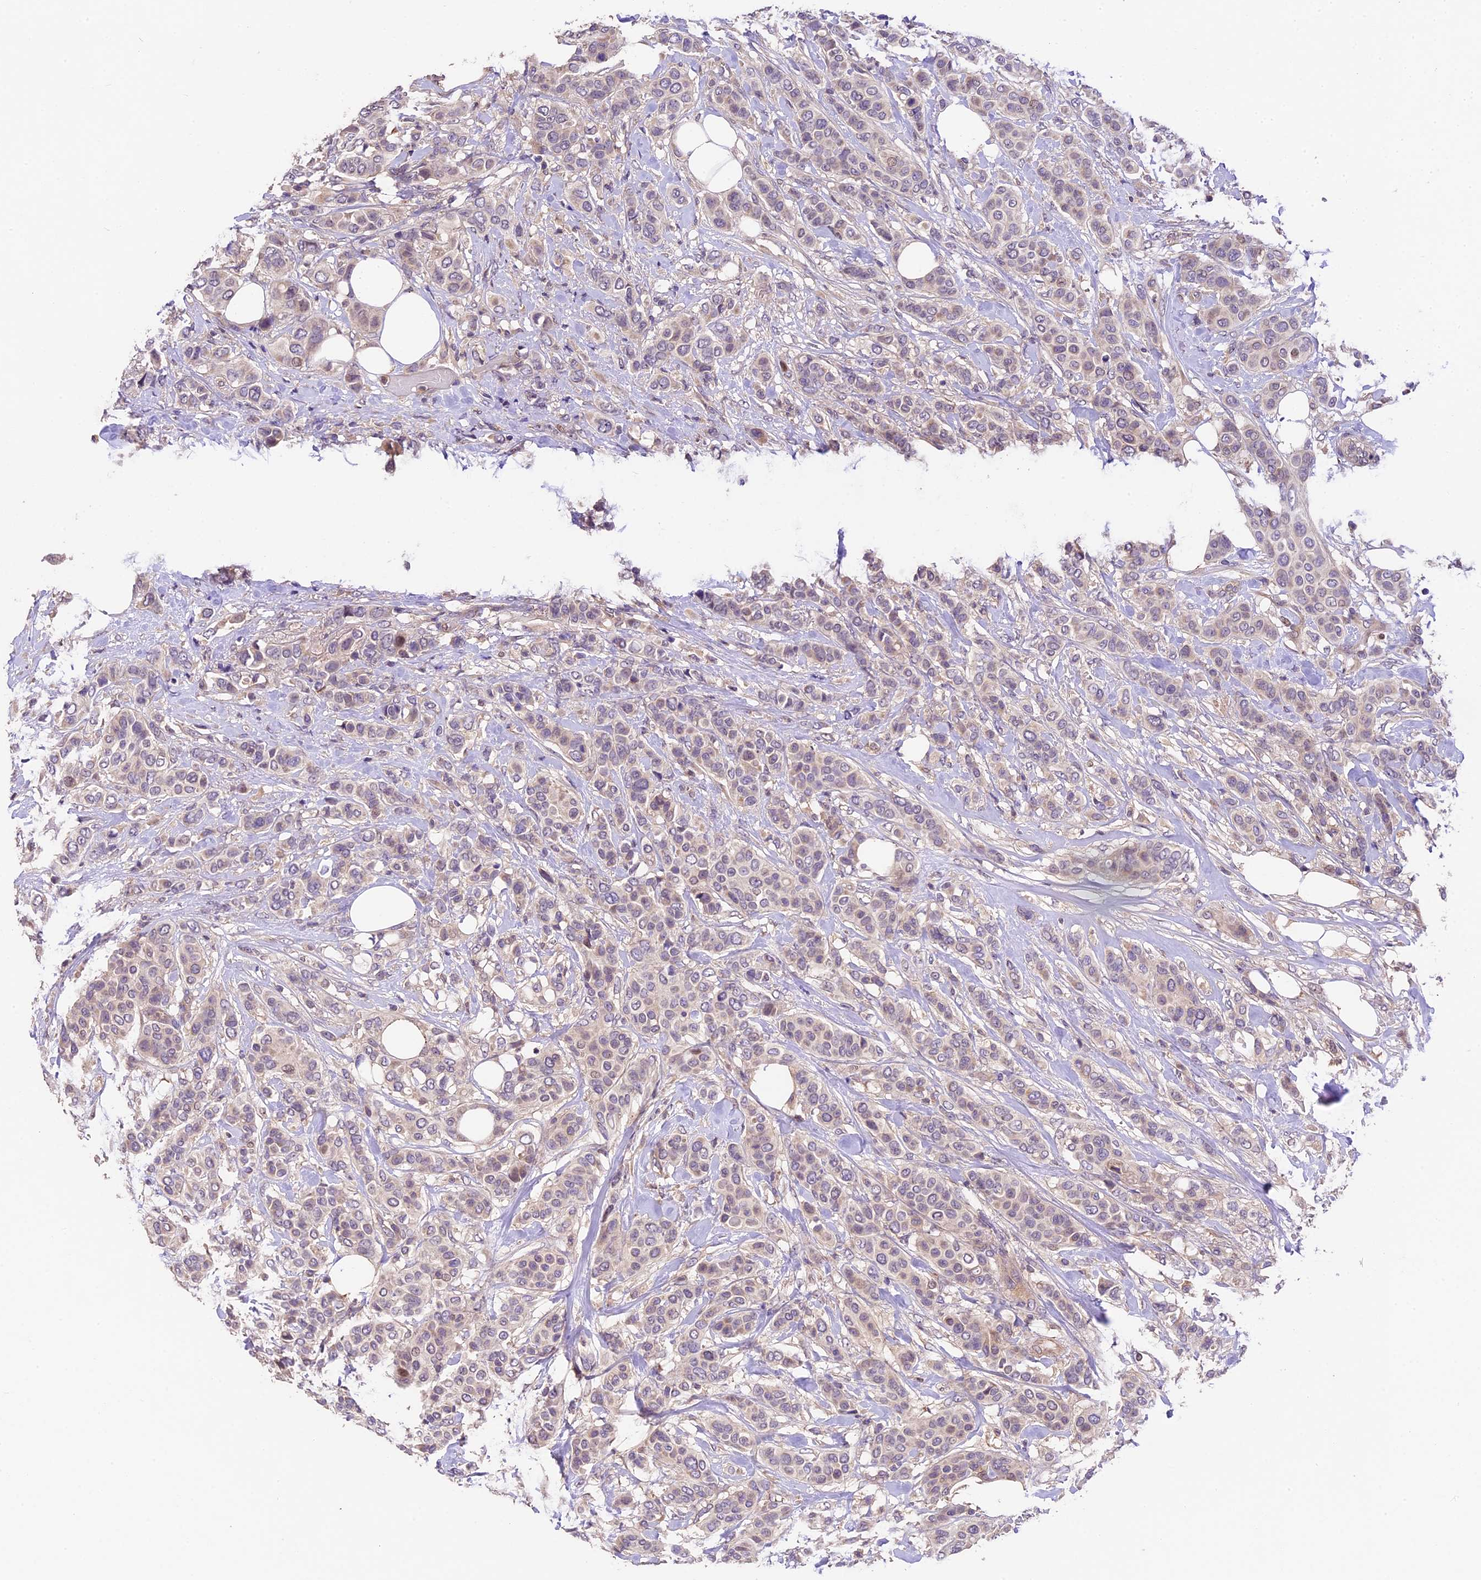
{"staining": {"intensity": "weak", "quantity": "<25%", "location": "cytoplasmic/membranous"}, "tissue": "breast cancer", "cell_type": "Tumor cells", "image_type": "cancer", "snomed": [{"axis": "morphology", "description": "Lobular carcinoma"}, {"axis": "topography", "description": "Breast"}], "caption": "The photomicrograph exhibits no significant expression in tumor cells of breast cancer. (Stains: DAB (3,3'-diaminobenzidine) immunohistochemistry (IHC) with hematoxylin counter stain, Microscopy: brightfield microscopy at high magnification).", "gene": "DGKH", "patient": {"sex": "female", "age": 51}}